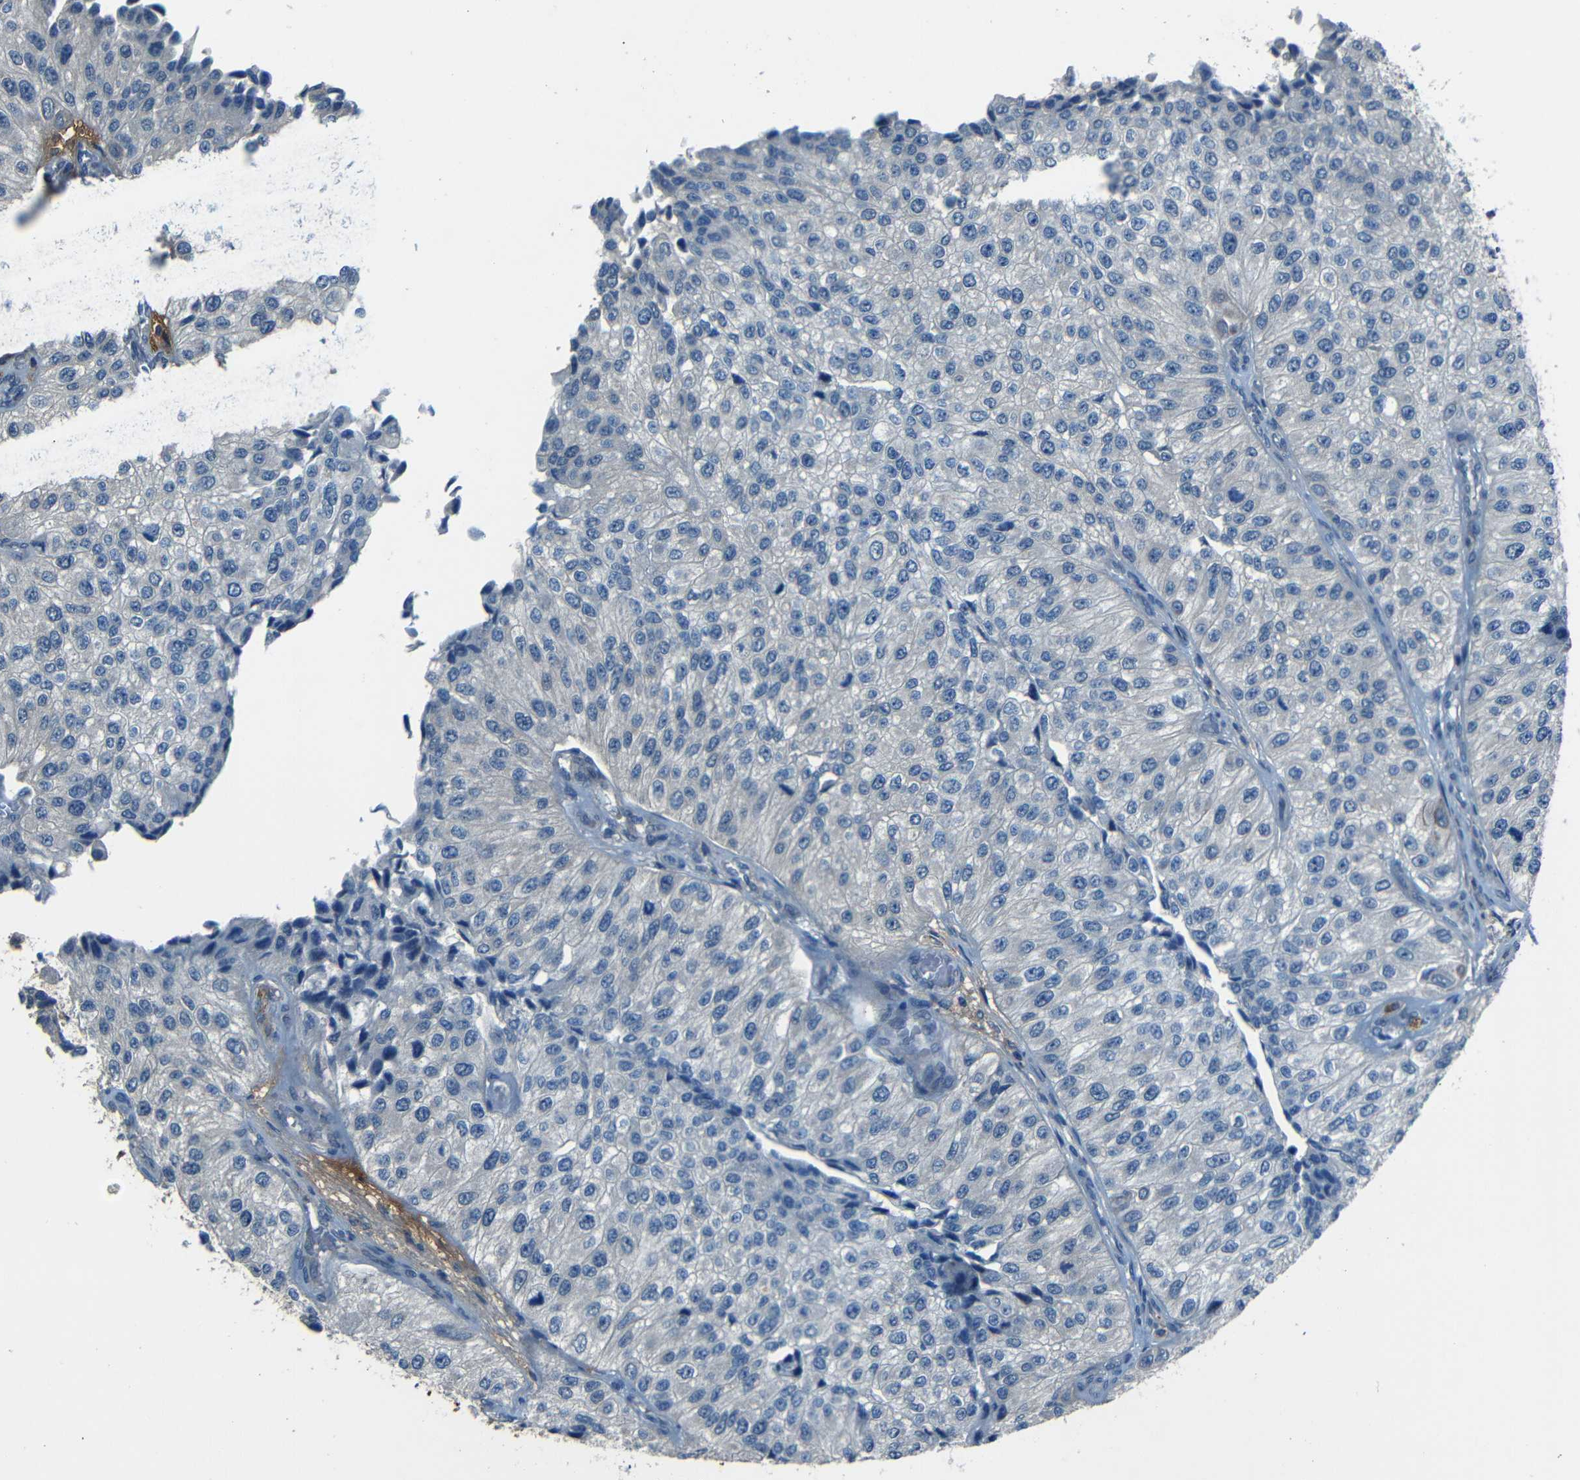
{"staining": {"intensity": "negative", "quantity": "none", "location": "none"}, "tissue": "urothelial cancer", "cell_type": "Tumor cells", "image_type": "cancer", "snomed": [{"axis": "morphology", "description": "Urothelial carcinoma, High grade"}, {"axis": "topography", "description": "Kidney"}, {"axis": "topography", "description": "Urinary bladder"}], "caption": "The immunohistochemistry (IHC) photomicrograph has no significant staining in tumor cells of high-grade urothelial carcinoma tissue.", "gene": "SLA", "patient": {"sex": "male", "age": 77}}